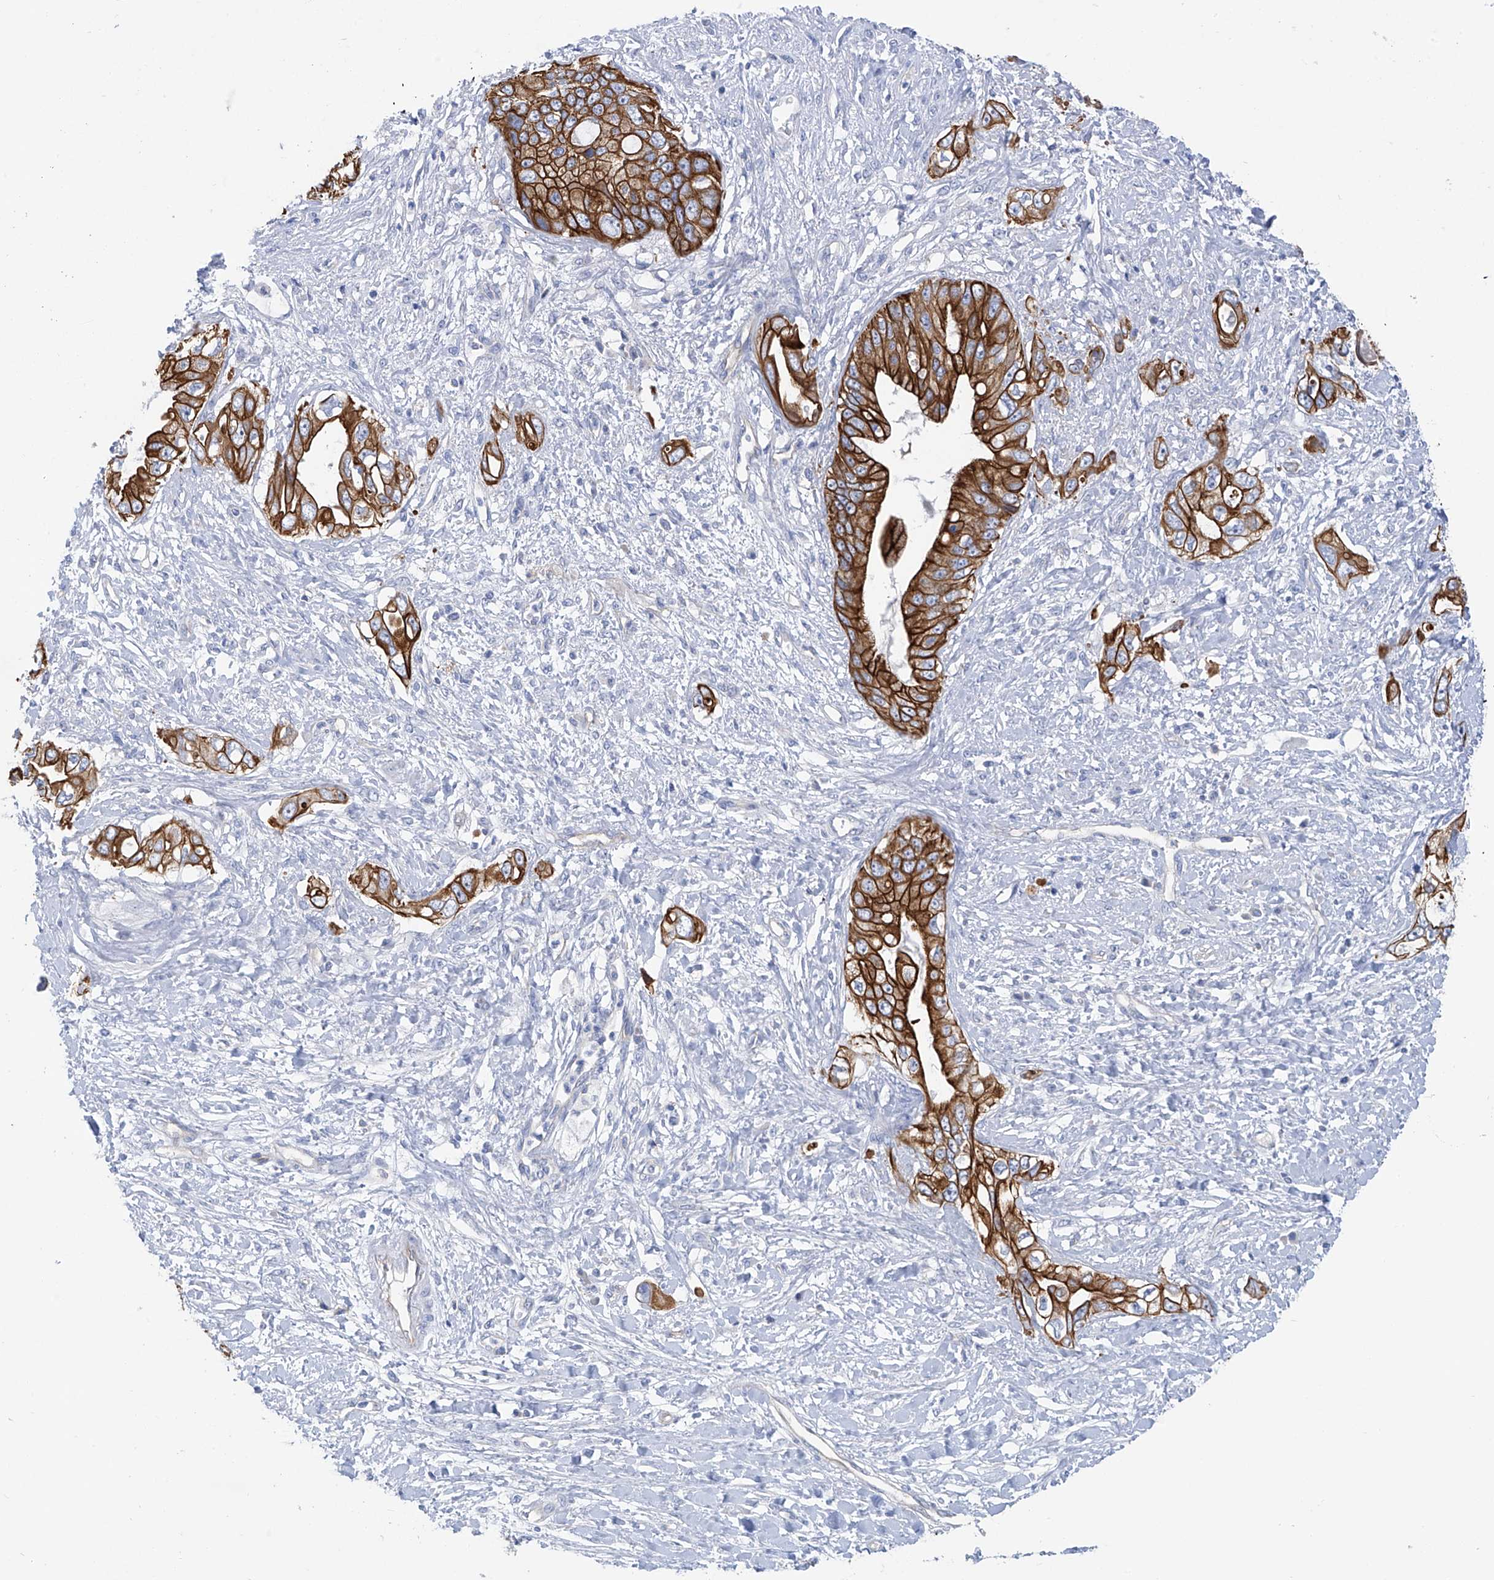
{"staining": {"intensity": "strong", "quantity": ">75%", "location": "cytoplasmic/membranous"}, "tissue": "pancreatic cancer", "cell_type": "Tumor cells", "image_type": "cancer", "snomed": [{"axis": "morphology", "description": "Inflammation, NOS"}, {"axis": "morphology", "description": "Adenocarcinoma, NOS"}, {"axis": "topography", "description": "Pancreas"}], "caption": "Brown immunohistochemical staining in human pancreatic cancer exhibits strong cytoplasmic/membranous positivity in approximately >75% of tumor cells. (Stains: DAB (3,3'-diaminobenzidine) in brown, nuclei in blue, Microscopy: brightfield microscopy at high magnification).", "gene": "PIK3C2B", "patient": {"sex": "female", "age": 56}}